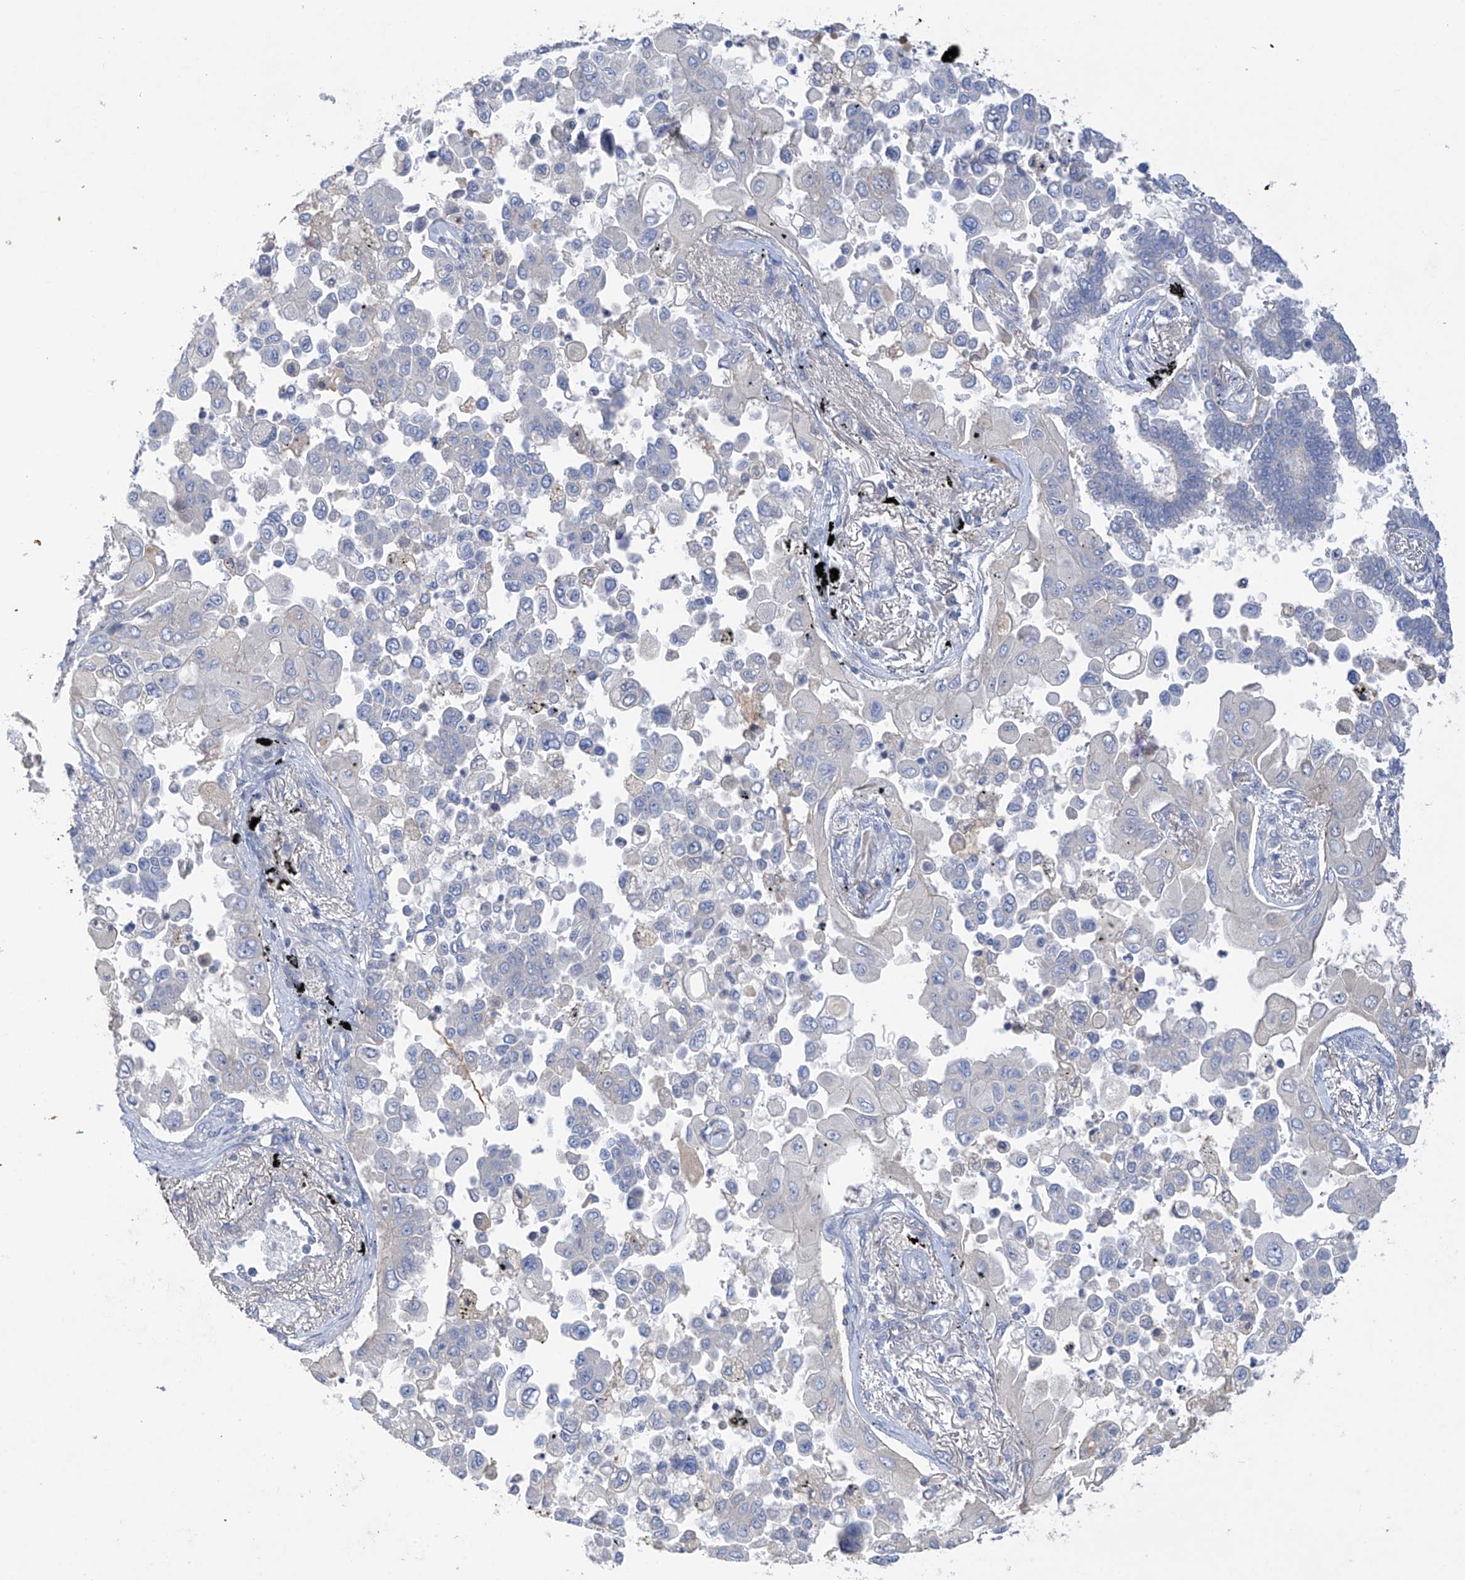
{"staining": {"intensity": "negative", "quantity": "none", "location": "none"}, "tissue": "lung cancer", "cell_type": "Tumor cells", "image_type": "cancer", "snomed": [{"axis": "morphology", "description": "Adenocarcinoma, NOS"}, {"axis": "topography", "description": "Lung"}], "caption": "Lung cancer stained for a protein using IHC demonstrates no expression tumor cells.", "gene": "PRSS12", "patient": {"sex": "female", "age": 67}}